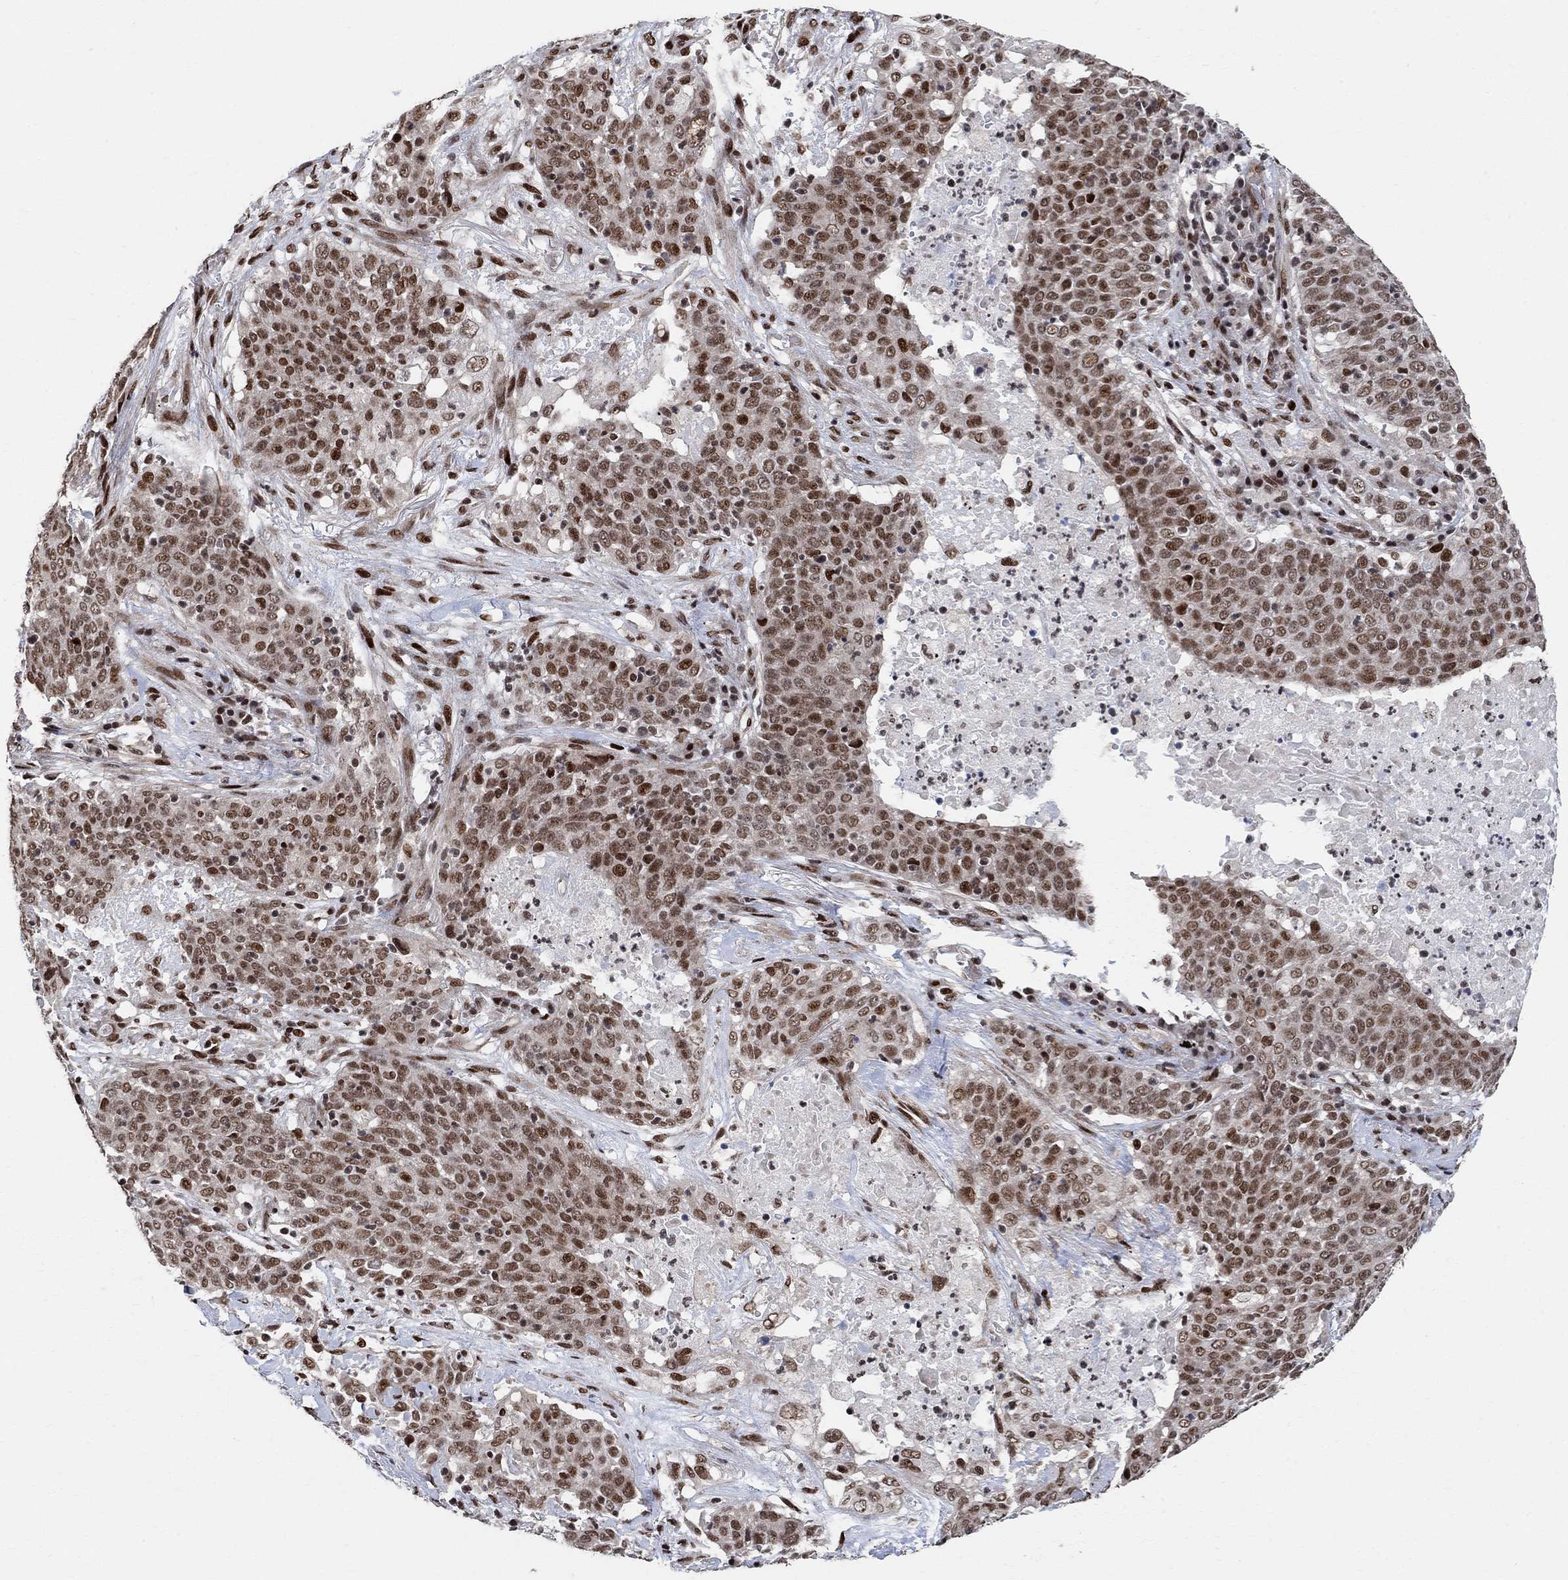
{"staining": {"intensity": "strong", "quantity": "25%-75%", "location": "nuclear"}, "tissue": "lung cancer", "cell_type": "Tumor cells", "image_type": "cancer", "snomed": [{"axis": "morphology", "description": "Squamous cell carcinoma, NOS"}, {"axis": "topography", "description": "Lung"}], "caption": "IHC histopathology image of neoplastic tissue: lung squamous cell carcinoma stained using IHC demonstrates high levels of strong protein expression localized specifically in the nuclear of tumor cells, appearing as a nuclear brown color.", "gene": "E4F1", "patient": {"sex": "male", "age": 82}}